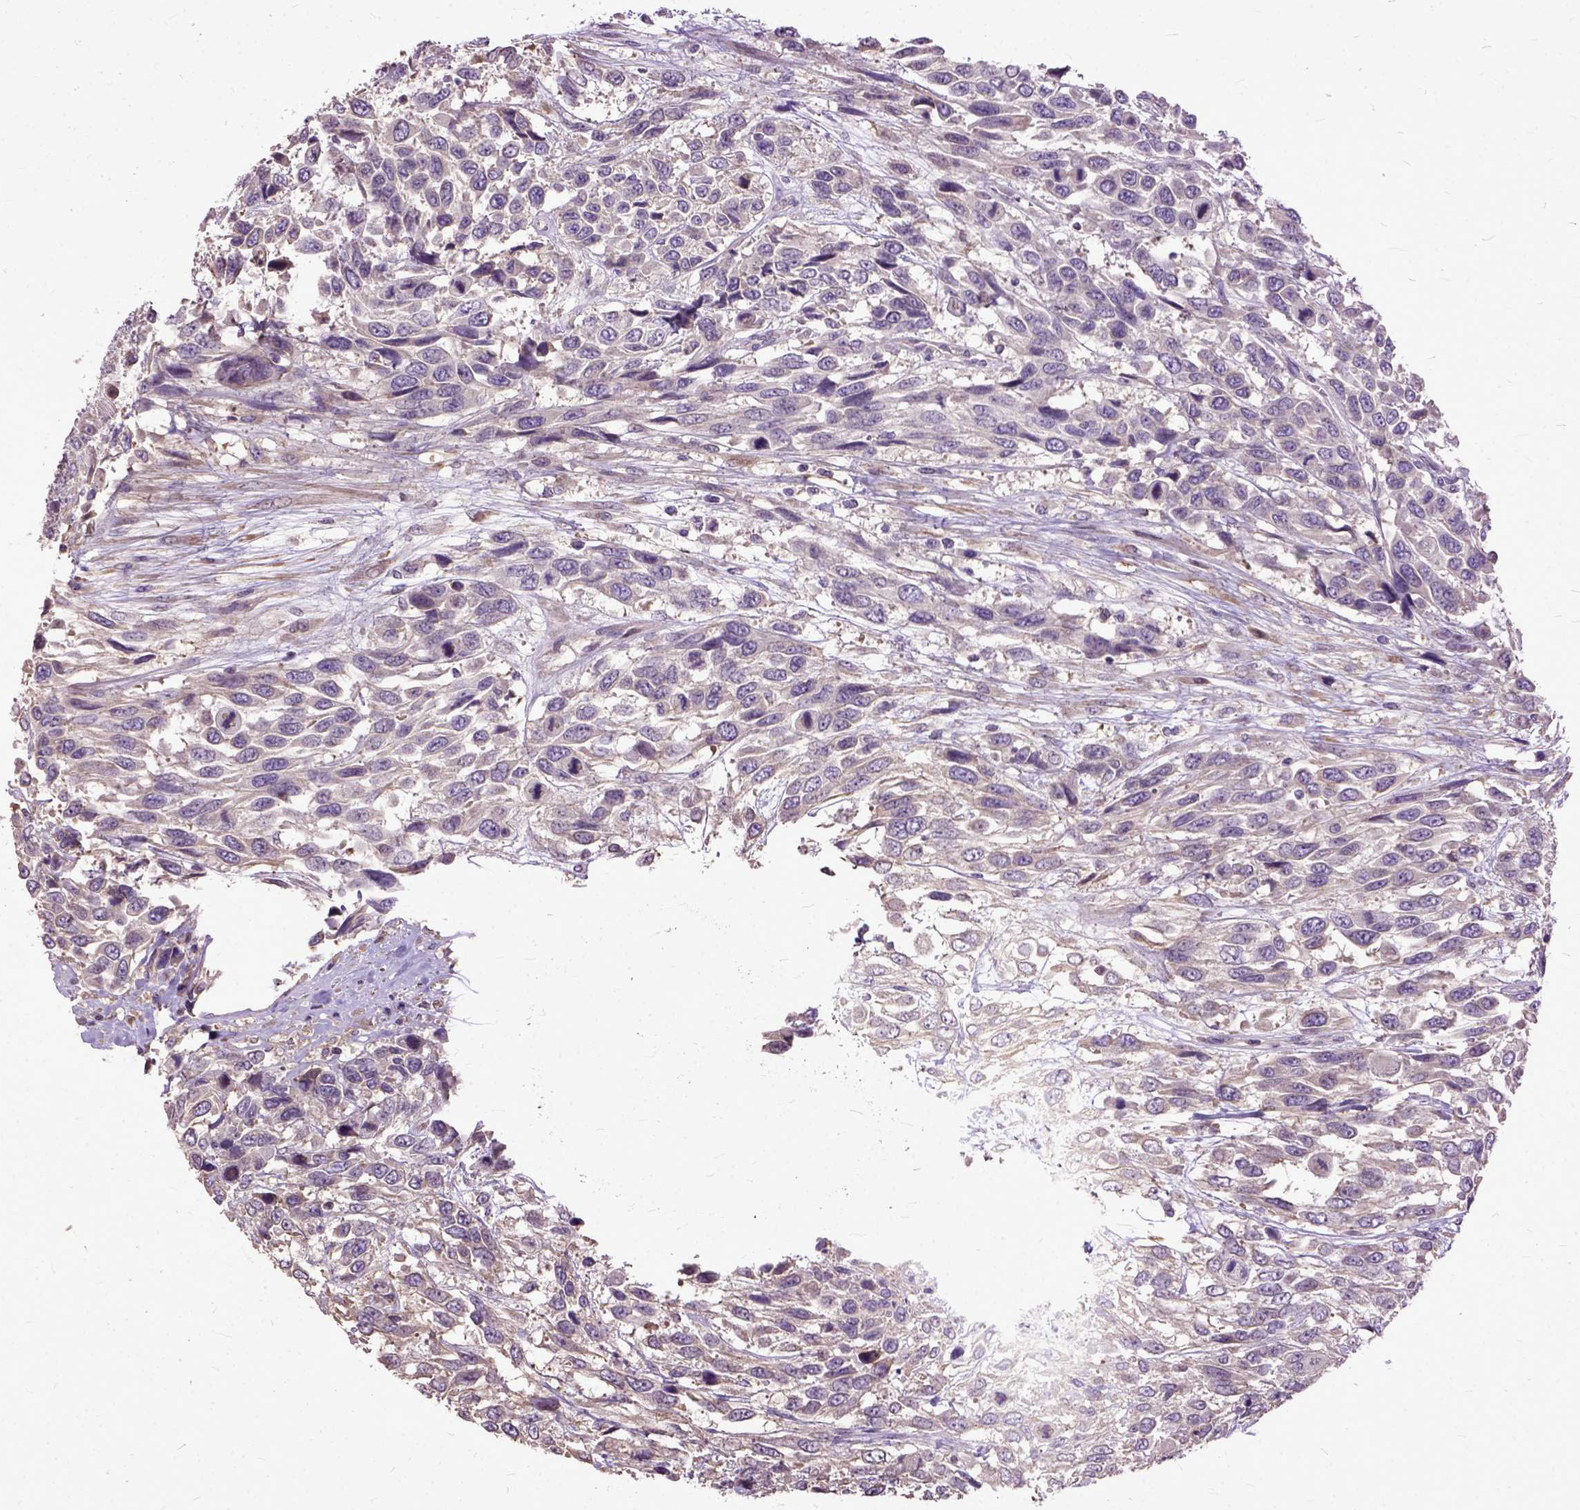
{"staining": {"intensity": "weak", "quantity": "25%-75%", "location": "cytoplasmic/membranous"}, "tissue": "urothelial cancer", "cell_type": "Tumor cells", "image_type": "cancer", "snomed": [{"axis": "morphology", "description": "Urothelial carcinoma, High grade"}, {"axis": "topography", "description": "Urinary bladder"}], "caption": "A photomicrograph of high-grade urothelial carcinoma stained for a protein demonstrates weak cytoplasmic/membranous brown staining in tumor cells. The staining was performed using DAB, with brown indicating positive protein expression. Nuclei are stained blue with hematoxylin.", "gene": "AREG", "patient": {"sex": "female", "age": 70}}